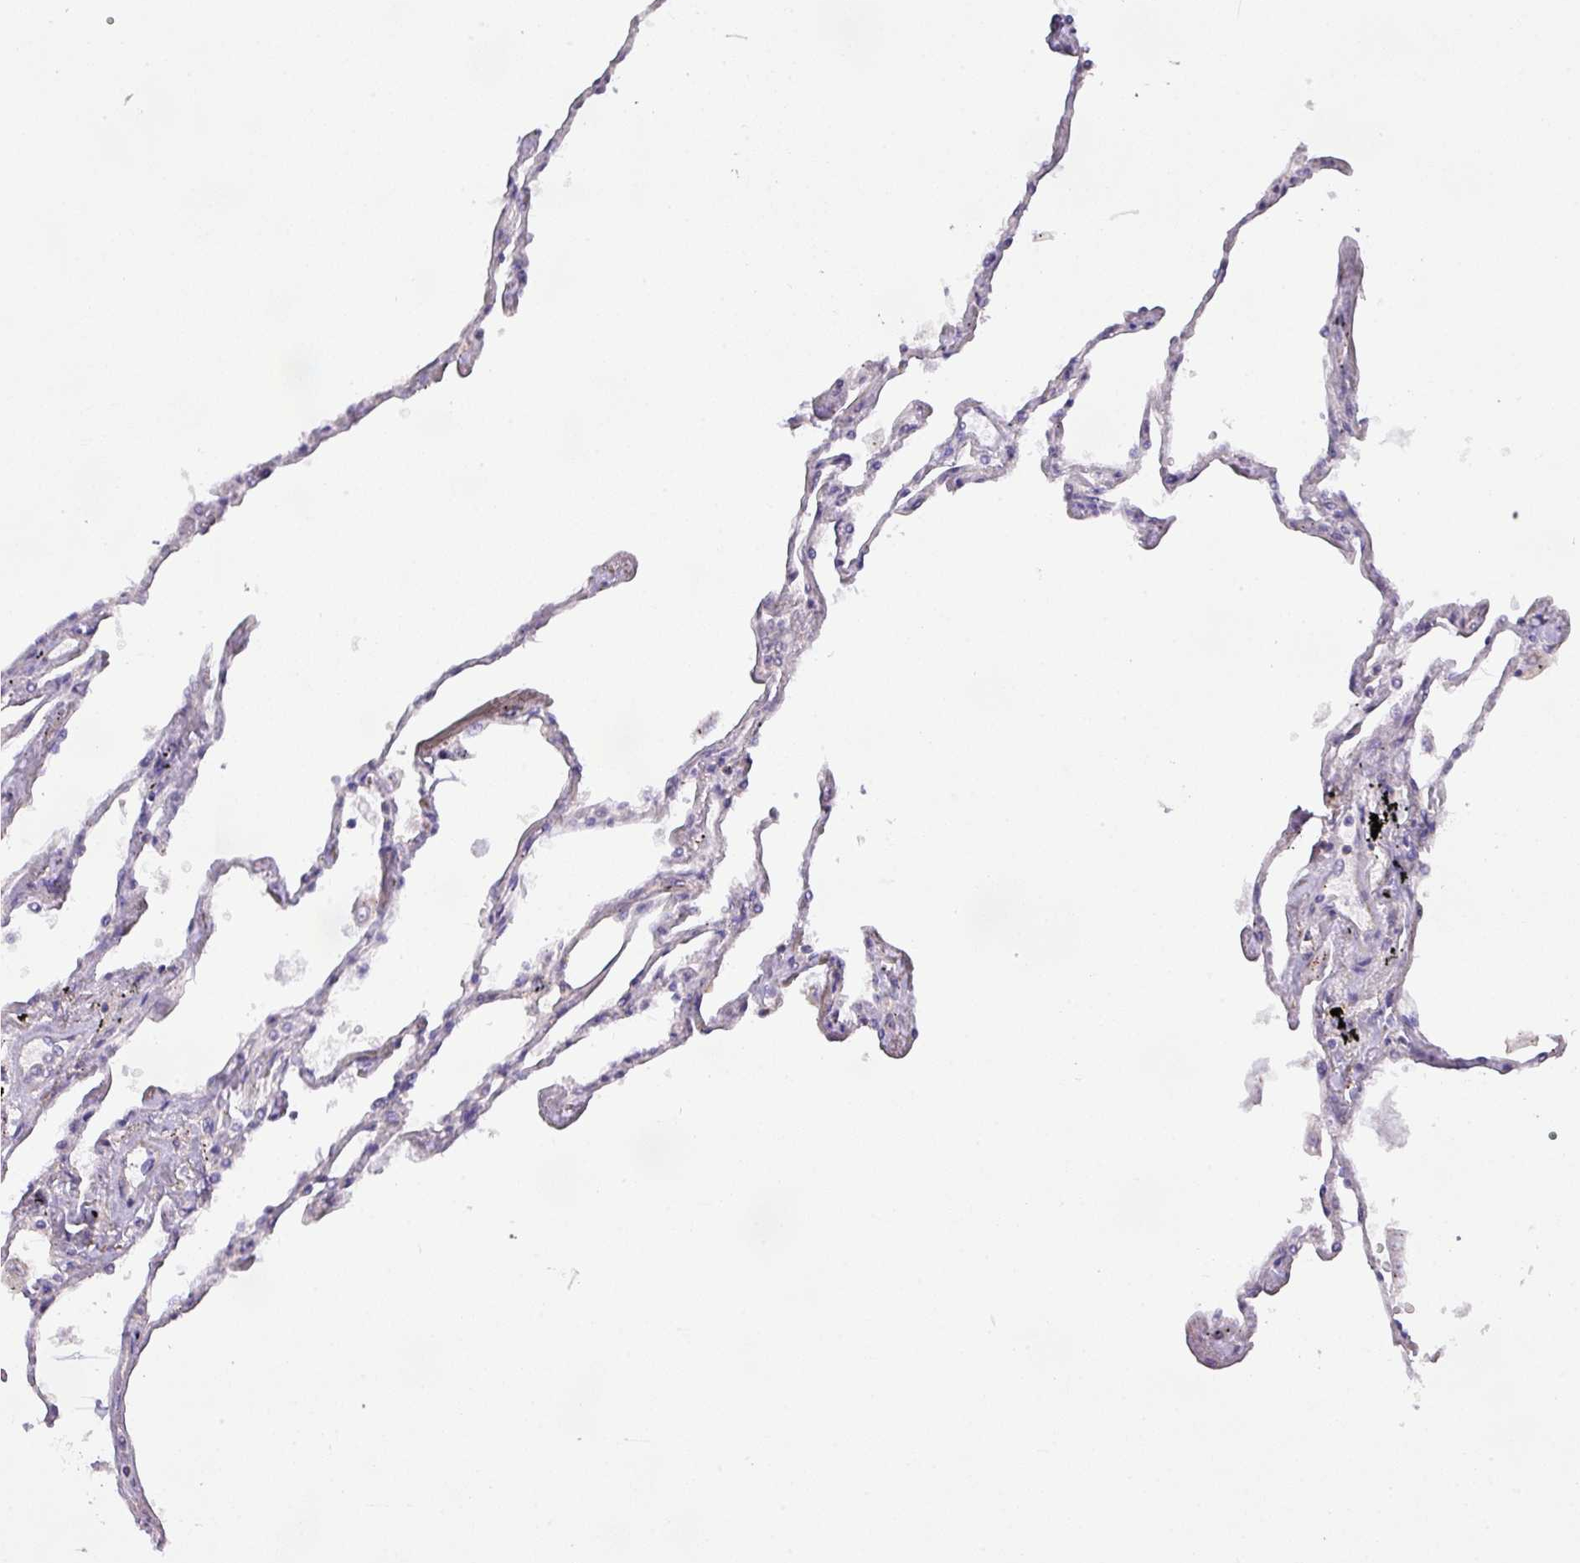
{"staining": {"intensity": "weak", "quantity": "<25%", "location": "cytoplasmic/membranous"}, "tissue": "lung", "cell_type": "Alveolar cells", "image_type": "normal", "snomed": [{"axis": "morphology", "description": "Normal tissue, NOS"}, {"axis": "topography", "description": "Lung"}], "caption": "This is an immunohistochemistry (IHC) image of unremarkable lung. There is no expression in alveolar cells.", "gene": "LRRC41", "patient": {"sex": "female", "age": 67}}